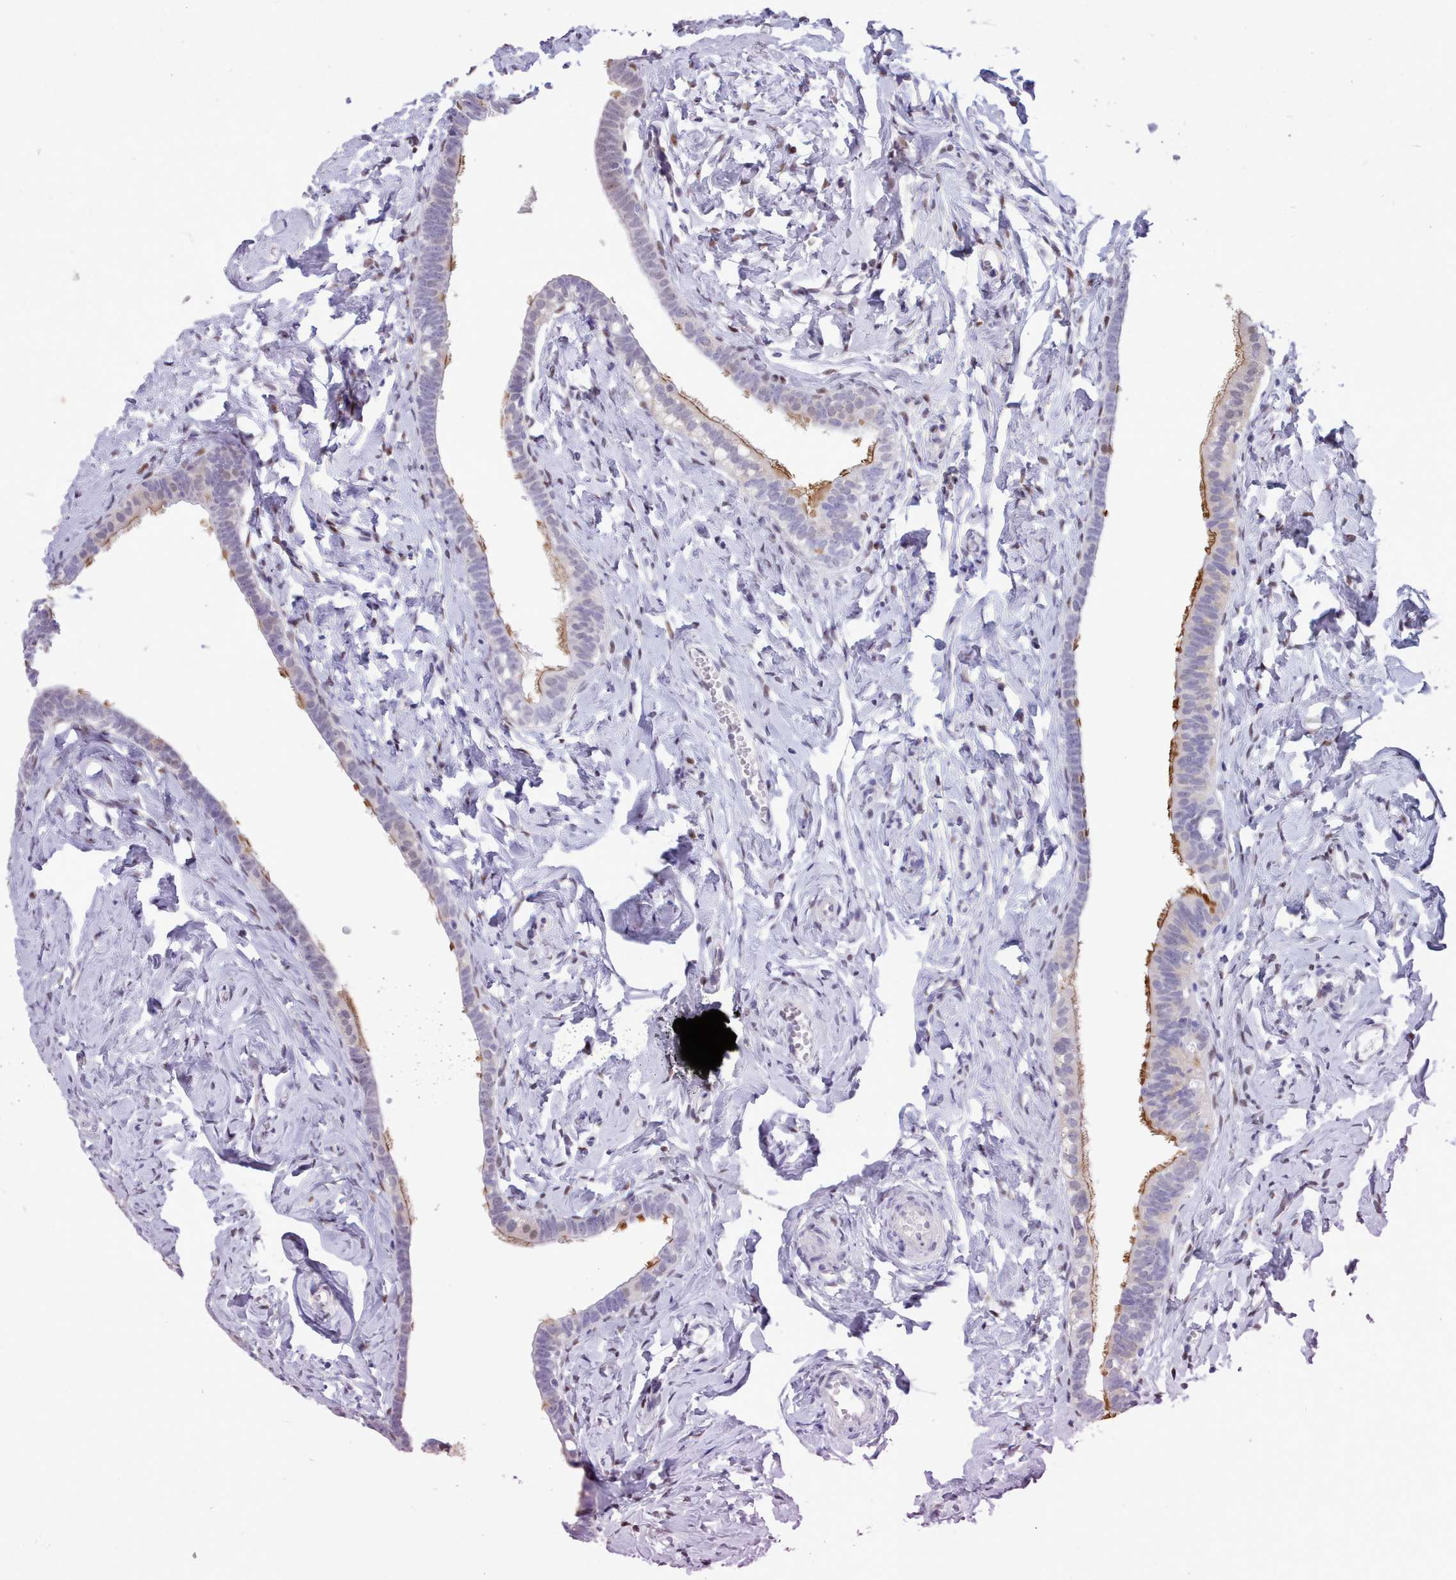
{"staining": {"intensity": "moderate", "quantity": "<25%", "location": "cytoplasmic/membranous"}, "tissue": "fallopian tube", "cell_type": "Glandular cells", "image_type": "normal", "snomed": [{"axis": "morphology", "description": "Normal tissue, NOS"}, {"axis": "topography", "description": "Fallopian tube"}], "caption": "Human fallopian tube stained for a protein (brown) demonstrates moderate cytoplasmic/membranous positive expression in approximately <25% of glandular cells.", "gene": "TMEM253", "patient": {"sex": "female", "age": 66}}